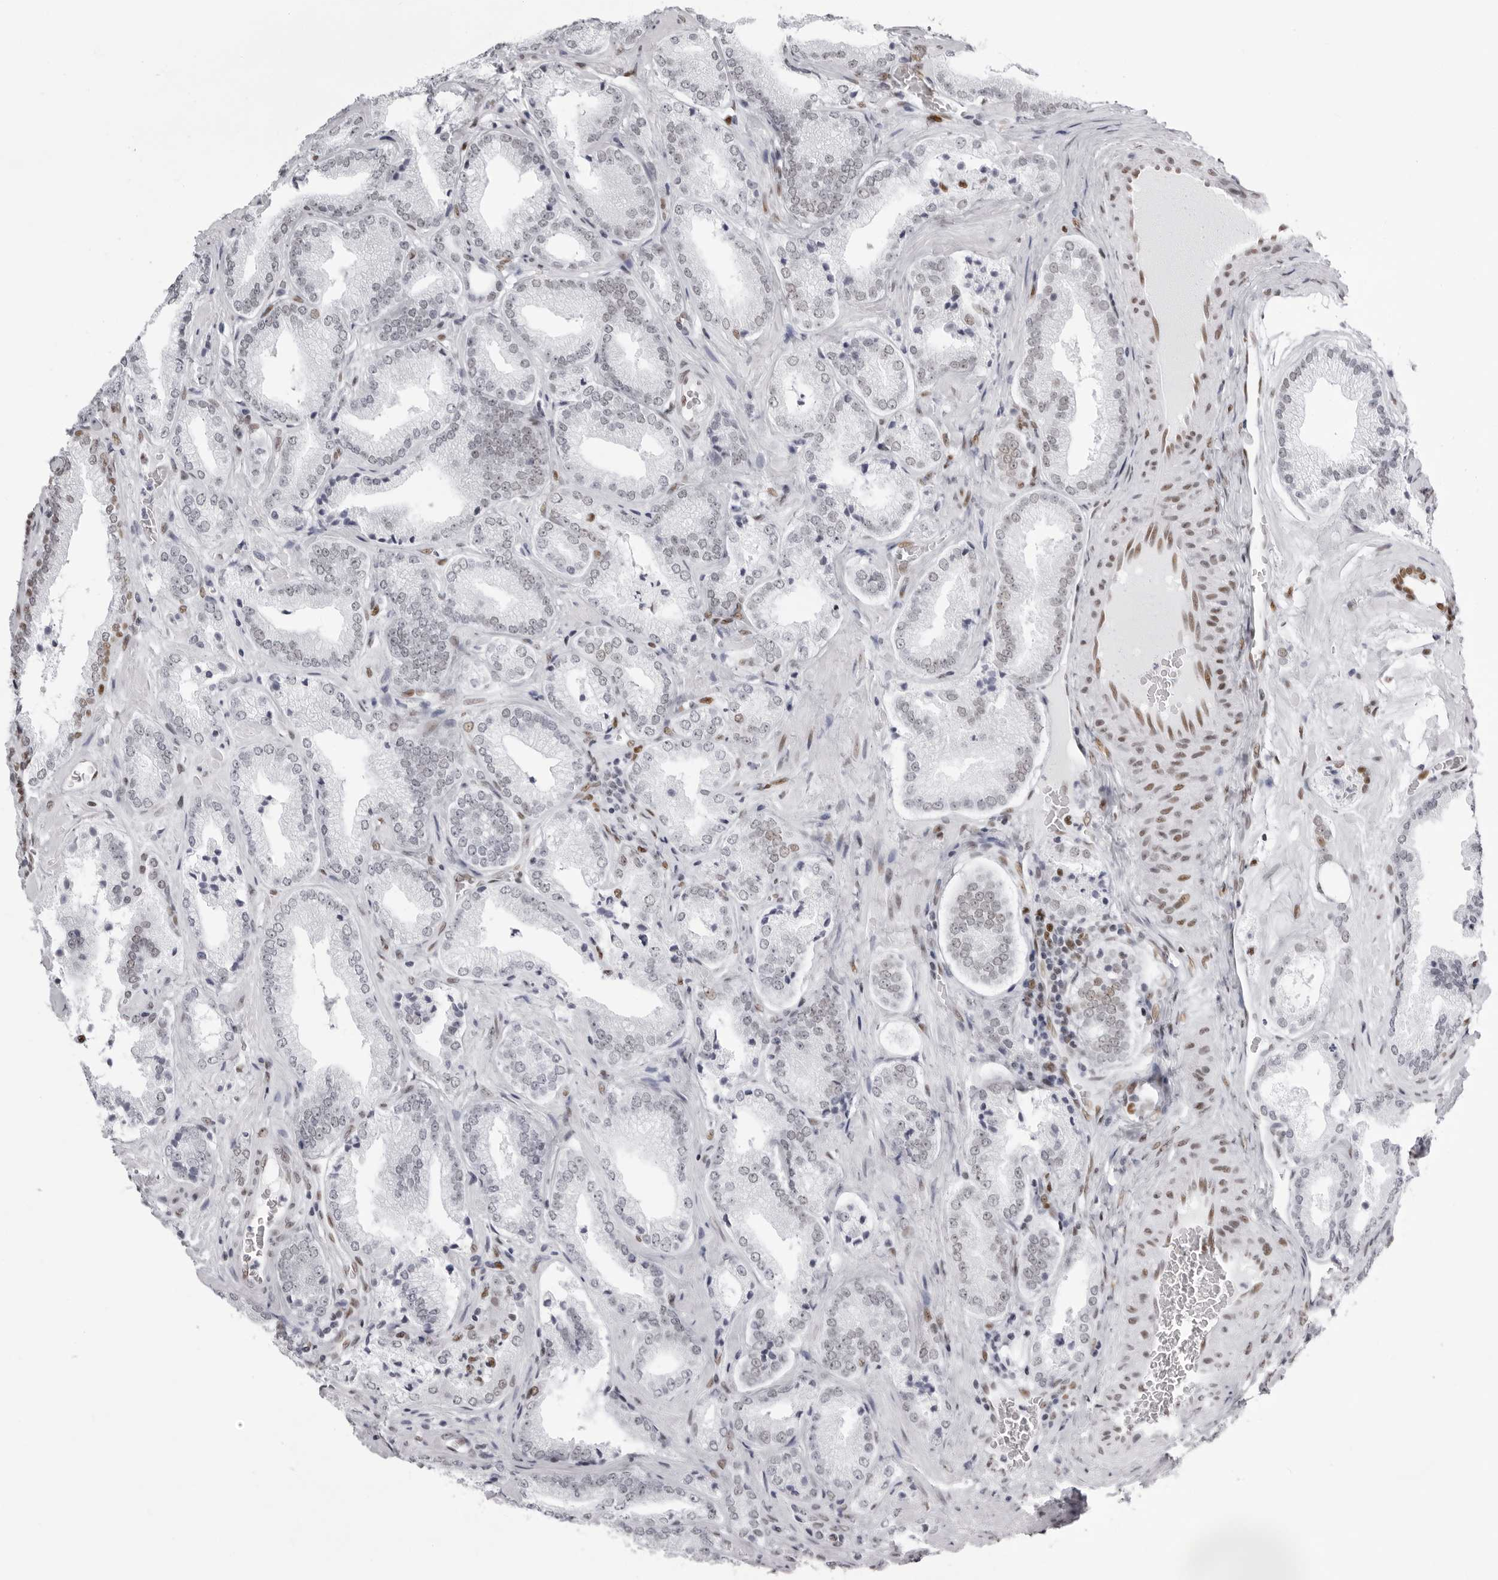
{"staining": {"intensity": "weak", "quantity": "<25%", "location": "nuclear"}, "tissue": "prostate cancer", "cell_type": "Tumor cells", "image_type": "cancer", "snomed": [{"axis": "morphology", "description": "Adenocarcinoma, Low grade"}, {"axis": "topography", "description": "Prostate"}], "caption": "Immunohistochemistry (IHC) image of human prostate adenocarcinoma (low-grade) stained for a protein (brown), which displays no staining in tumor cells.", "gene": "IRF2BP2", "patient": {"sex": "male", "age": 62}}